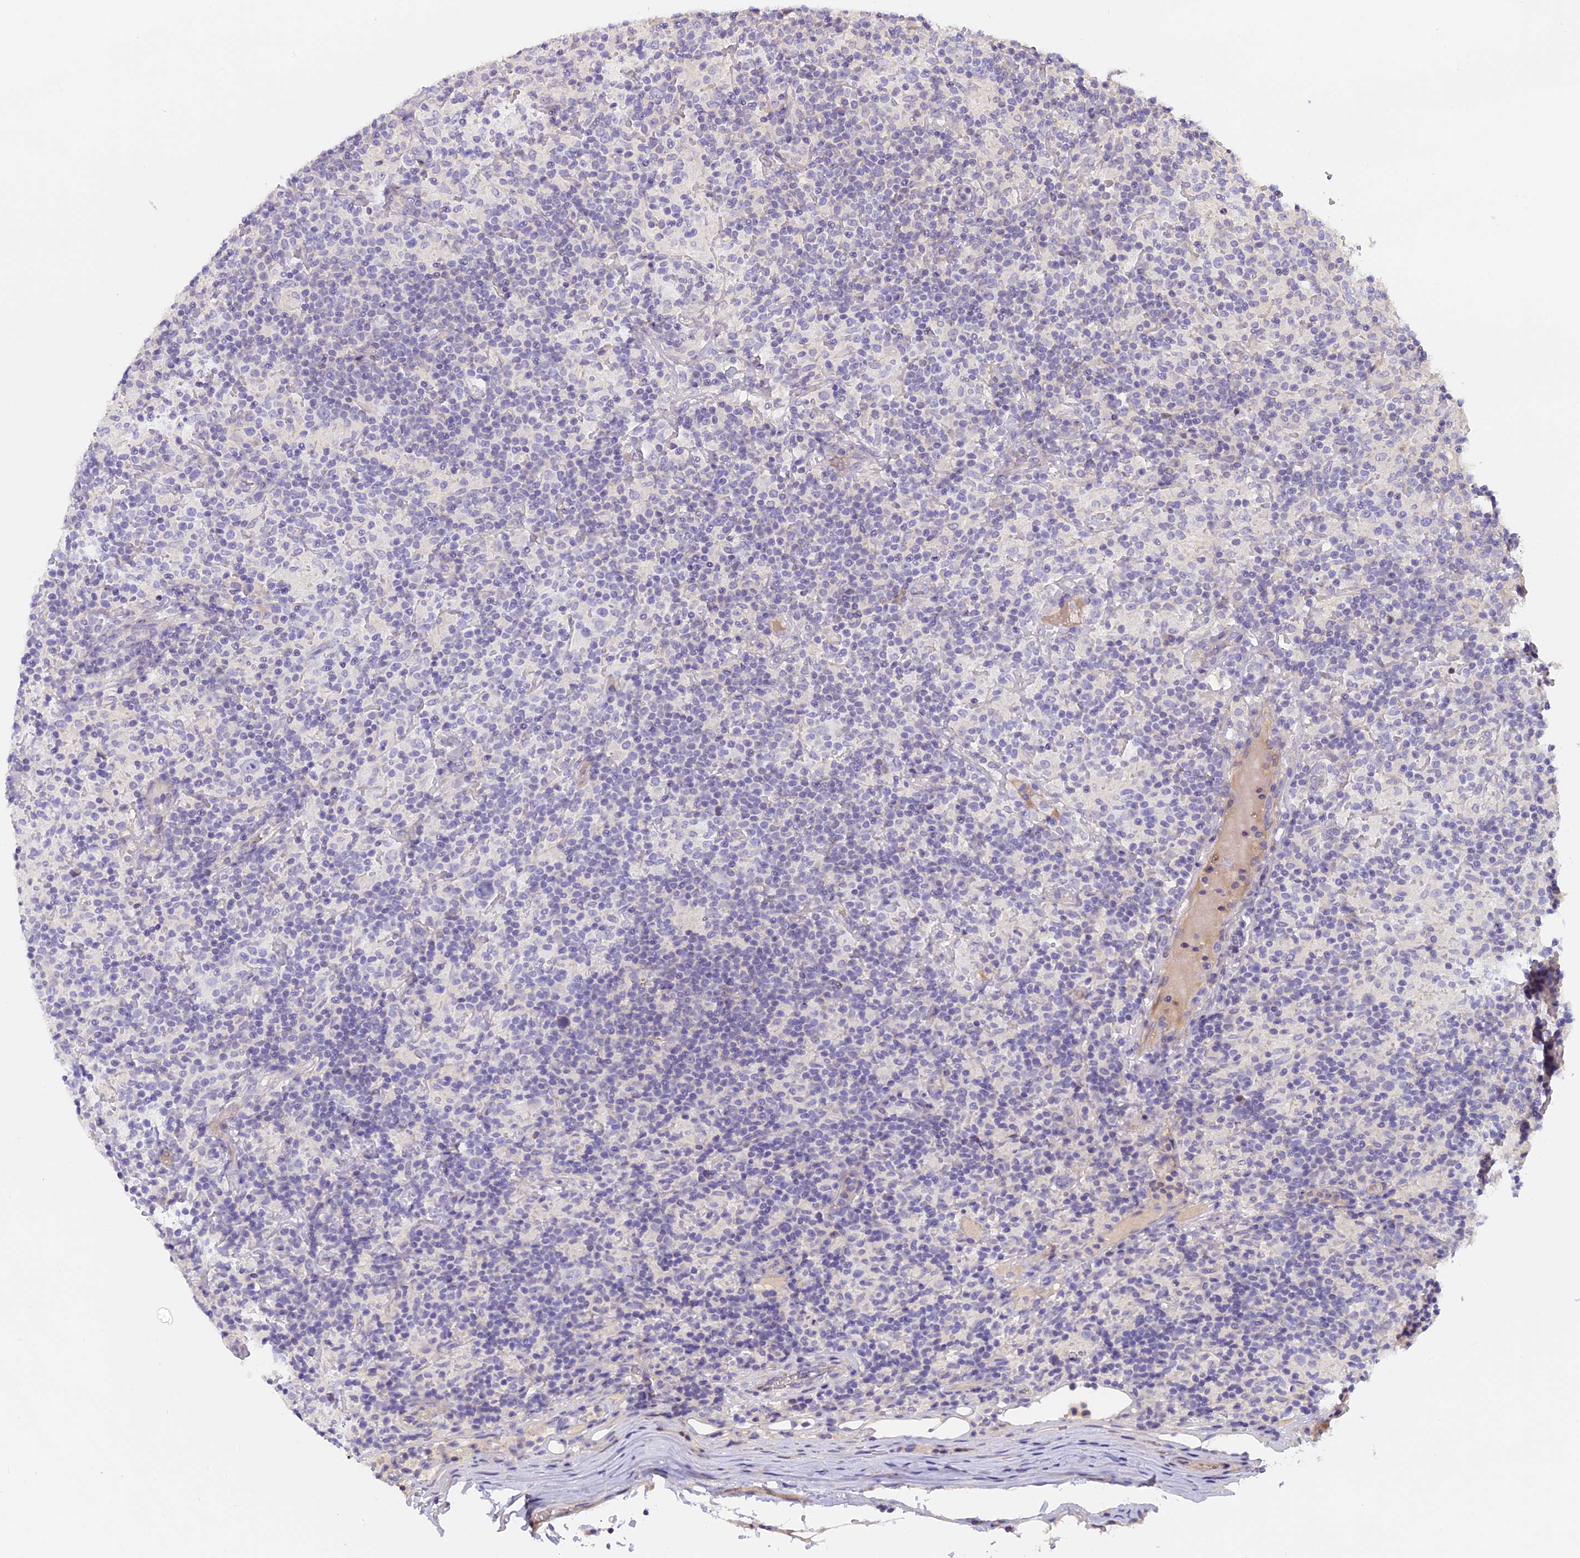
{"staining": {"intensity": "negative", "quantity": "none", "location": "none"}, "tissue": "lymphoma", "cell_type": "Tumor cells", "image_type": "cancer", "snomed": [{"axis": "morphology", "description": "Hodgkin's disease, NOS"}, {"axis": "topography", "description": "Lymph node"}], "caption": "Protein analysis of lymphoma reveals no significant positivity in tumor cells.", "gene": "FAM98C", "patient": {"sex": "male", "age": 70}}